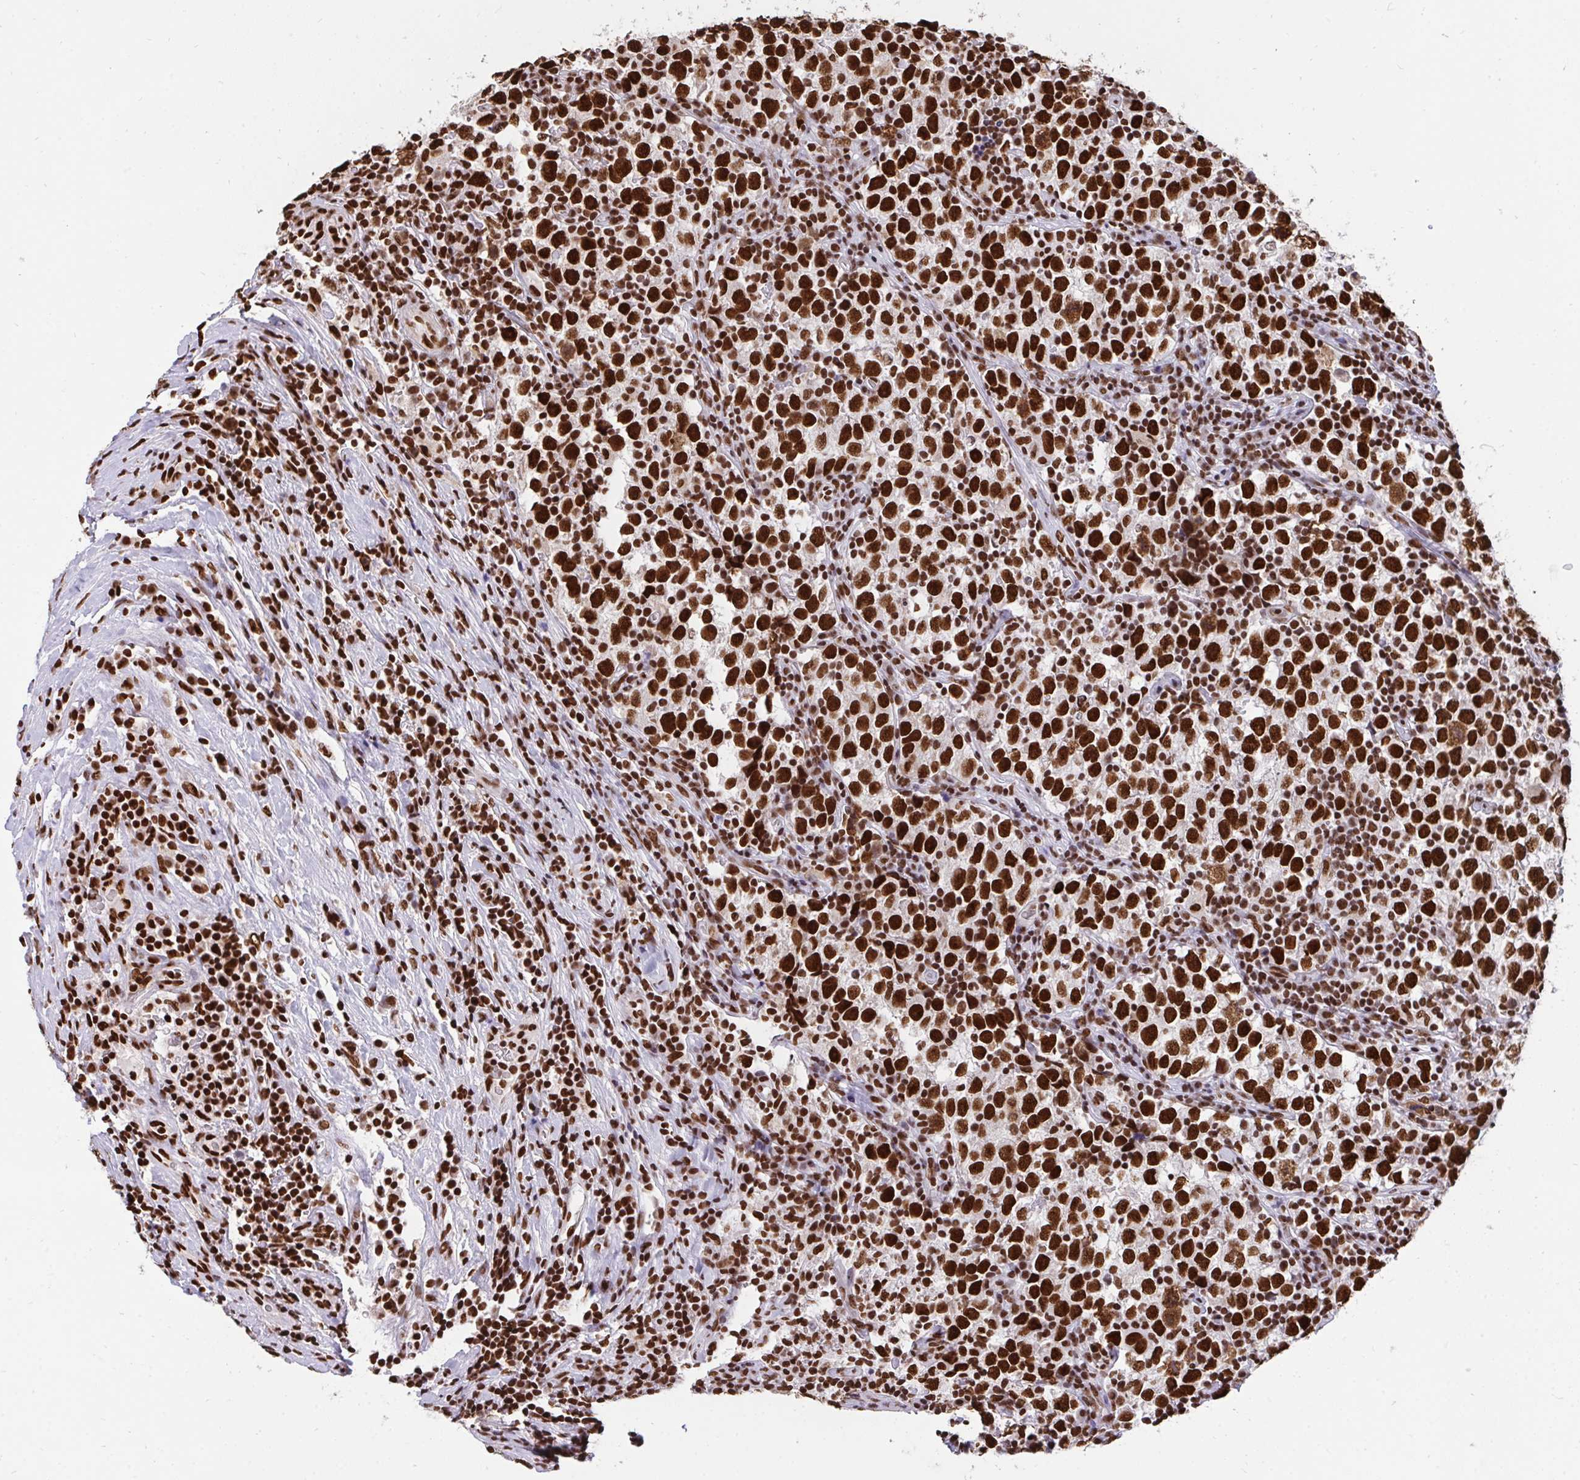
{"staining": {"intensity": "strong", "quantity": ">75%", "location": "nuclear"}, "tissue": "testis cancer", "cell_type": "Tumor cells", "image_type": "cancer", "snomed": [{"axis": "morphology", "description": "Normal tissue, NOS"}, {"axis": "morphology", "description": "Seminoma, NOS"}, {"axis": "topography", "description": "Testis"}], "caption": "Immunohistochemistry of seminoma (testis) exhibits high levels of strong nuclear expression in about >75% of tumor cells. The protein is shown in brown color, while the nuclei are stained blue.", "gene": "HNRNPL", "patient": {"sex": "male", "age": 43}}